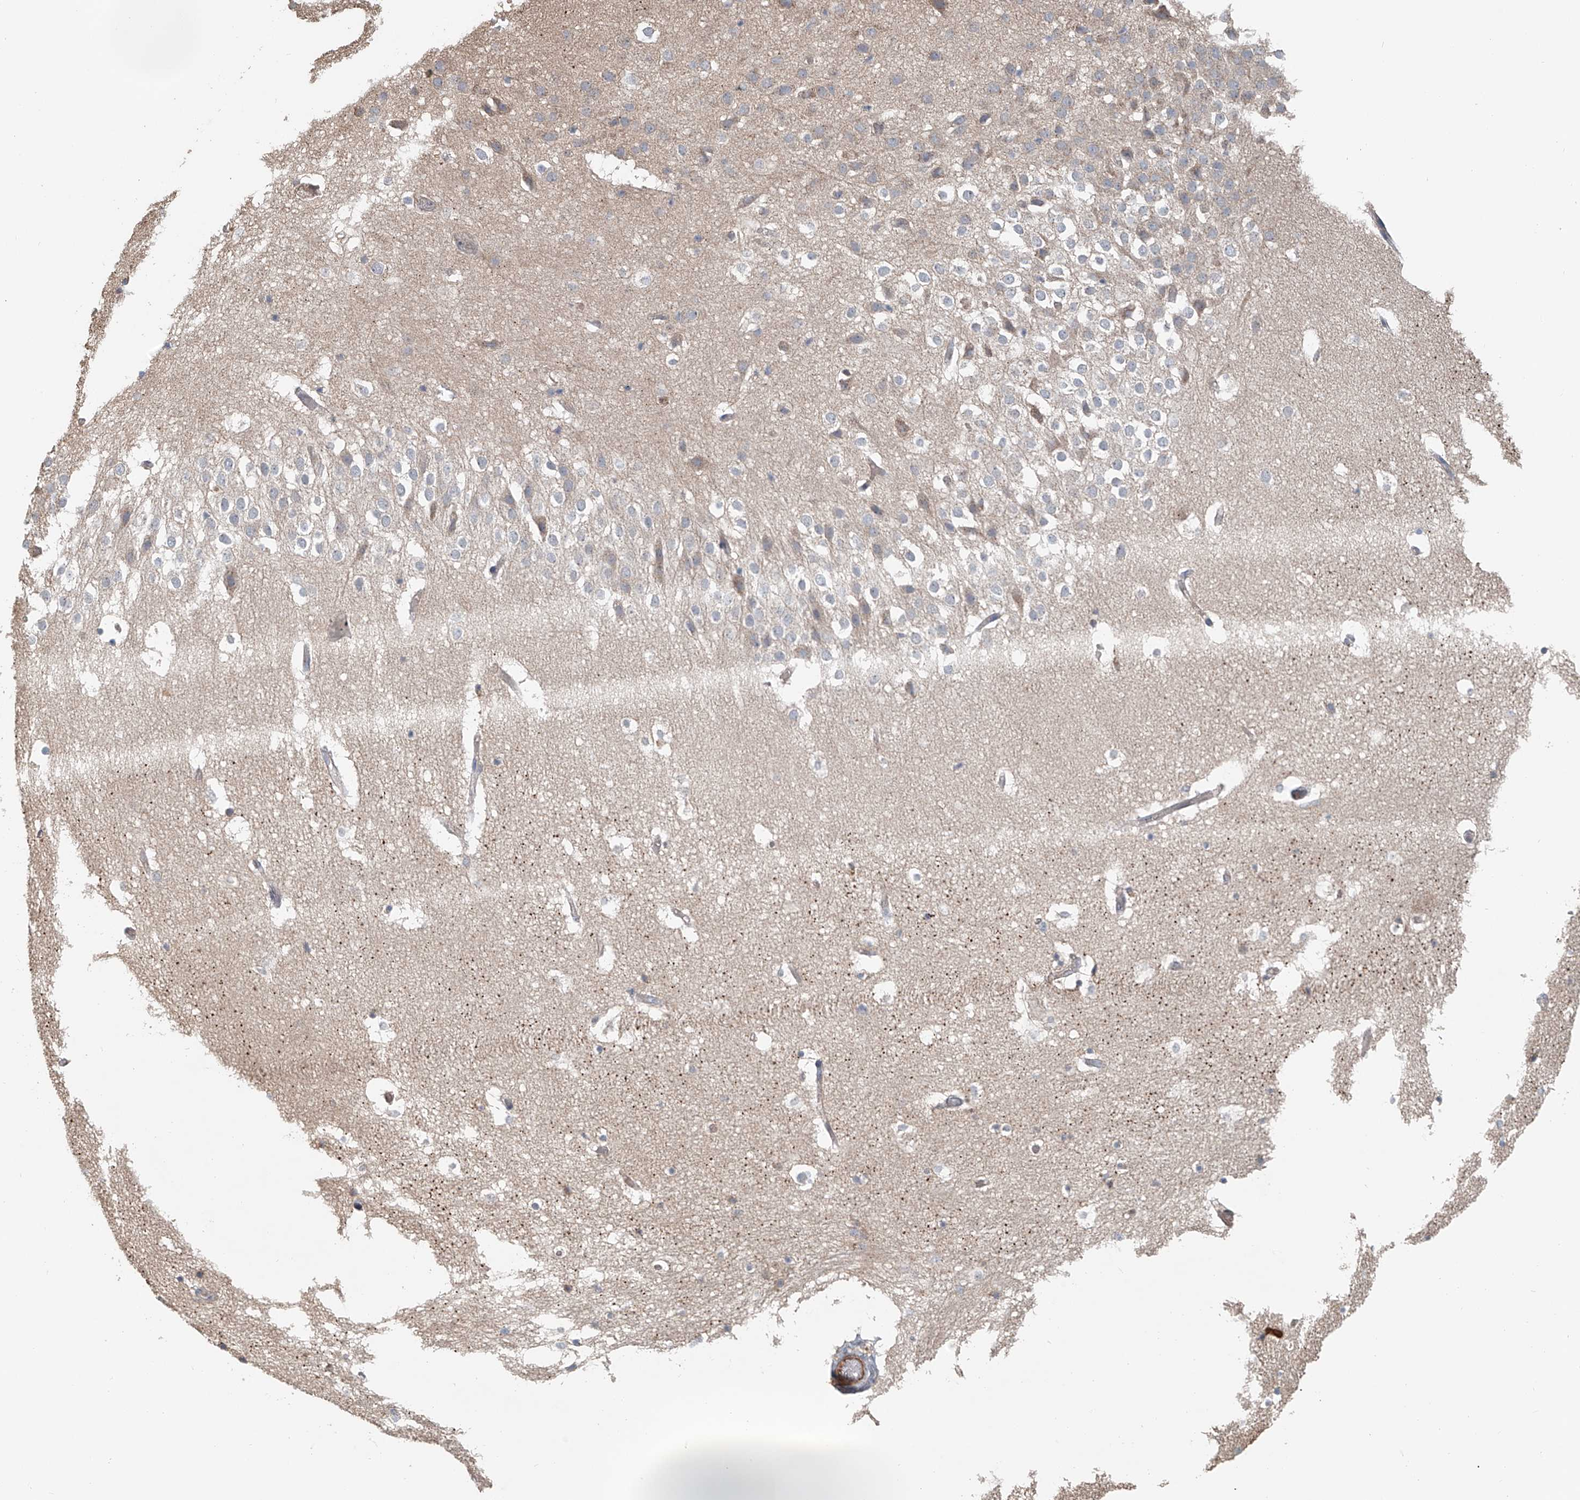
{"staining": {"intensity": "weak", "quantity": "<25%", "location": "cytoplasmic/membranous"}, "tissue": "hippocampus", "cell_type": "Glial cells", "image_type": "normal", "snomed": [{"axis": "morphology", "description": "Normal tissue, NOS"}, {"axis": "topography", "description": "Hippocampus"}], "caption": "Immunohistochemical staining of unremarkable human hippocampus exhibits no significant positivity in glial cells. (Brightfield microscopy of DAB (3,3'-diaminobenzidine) immunohistochemistry (IHC) at high magnification).", "gene": "FRYL", "patient": {"sex": "female", "age": 52}}